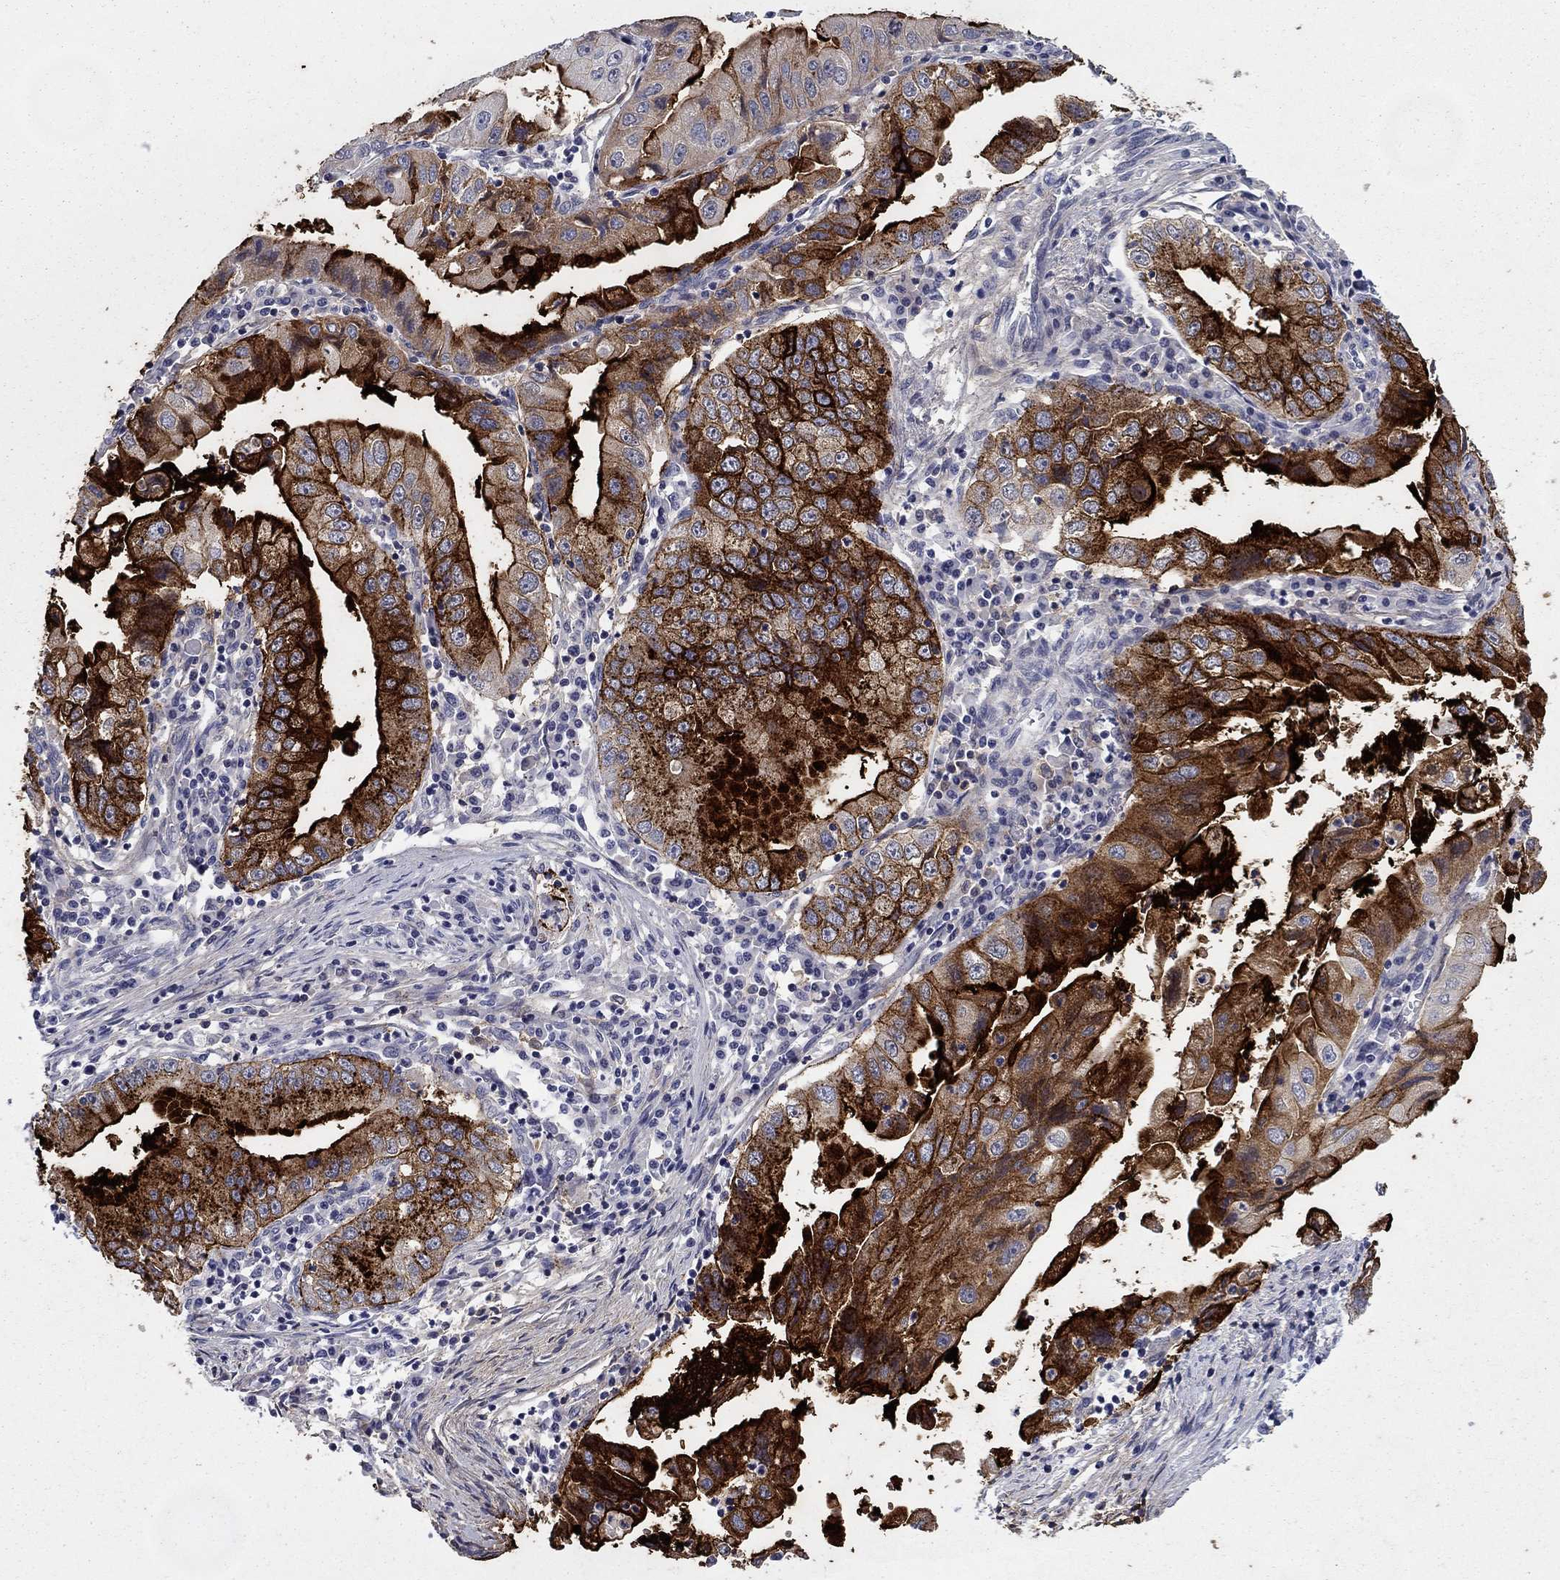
{"staining": {"intensity": "strong", "quantity": ">75%", "location": "cytoplasmic/membranous"}, "tissue": "stomach cancer", "cell_type": "Tumor cells", "image_type": "cancer", "snomed": [{"axis": "morphology", "description": "Adenocarcinoma, NOS"}, {"axis": "topography", "description": "Stomach"}], "caption": "A brown stain shows strong cytoplasmic/membranous positivity of a protein in human stomach adenocarcinoma tumor cells.", "gene": "C4orf19", "patient": {"sex": "male", "age": 76}}